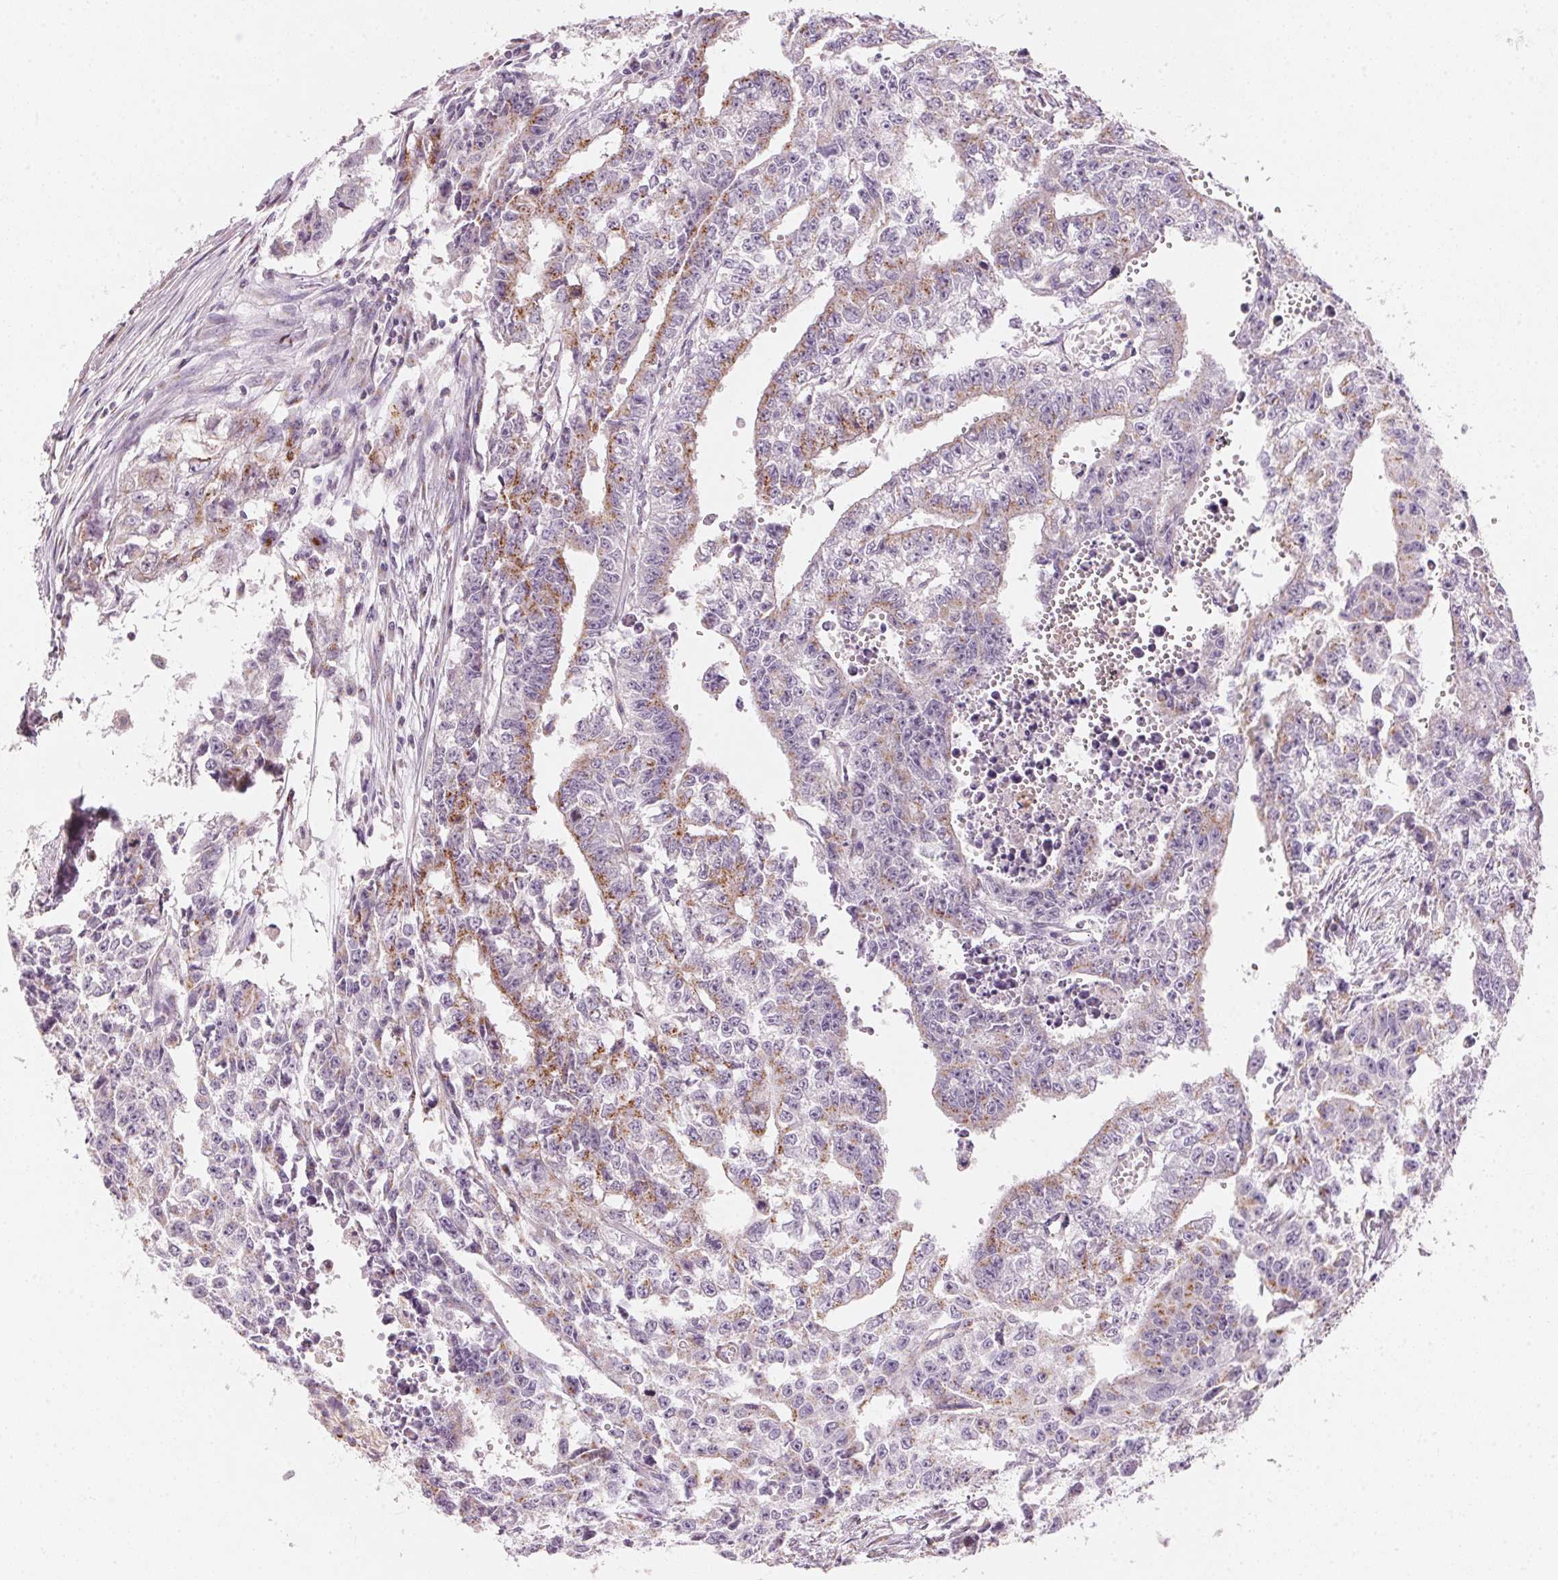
{"staining": {"intensity": "moderate", "quantity": "<25%", "location": "cytoplasmic/membranous"}, "tissue": "testis cancer", "cell_type": "Tumor cells", "image_type": "cancer", "snomed": [{"axis": "morphology", "description": "Carcinoma, Embryonal, NOS"}, {"axis": "morphology", "description": "Teratoma, malignant, NOS"}, {"axis": "topography", "description": "Testis"}], "caption": "Human testis cancer (embryonal carcinoma) stained with a protein marker exhibits moderate staining in tumor cells.", "gene": "DRAM2", "patient": {"sex": "male", "age": 24}}